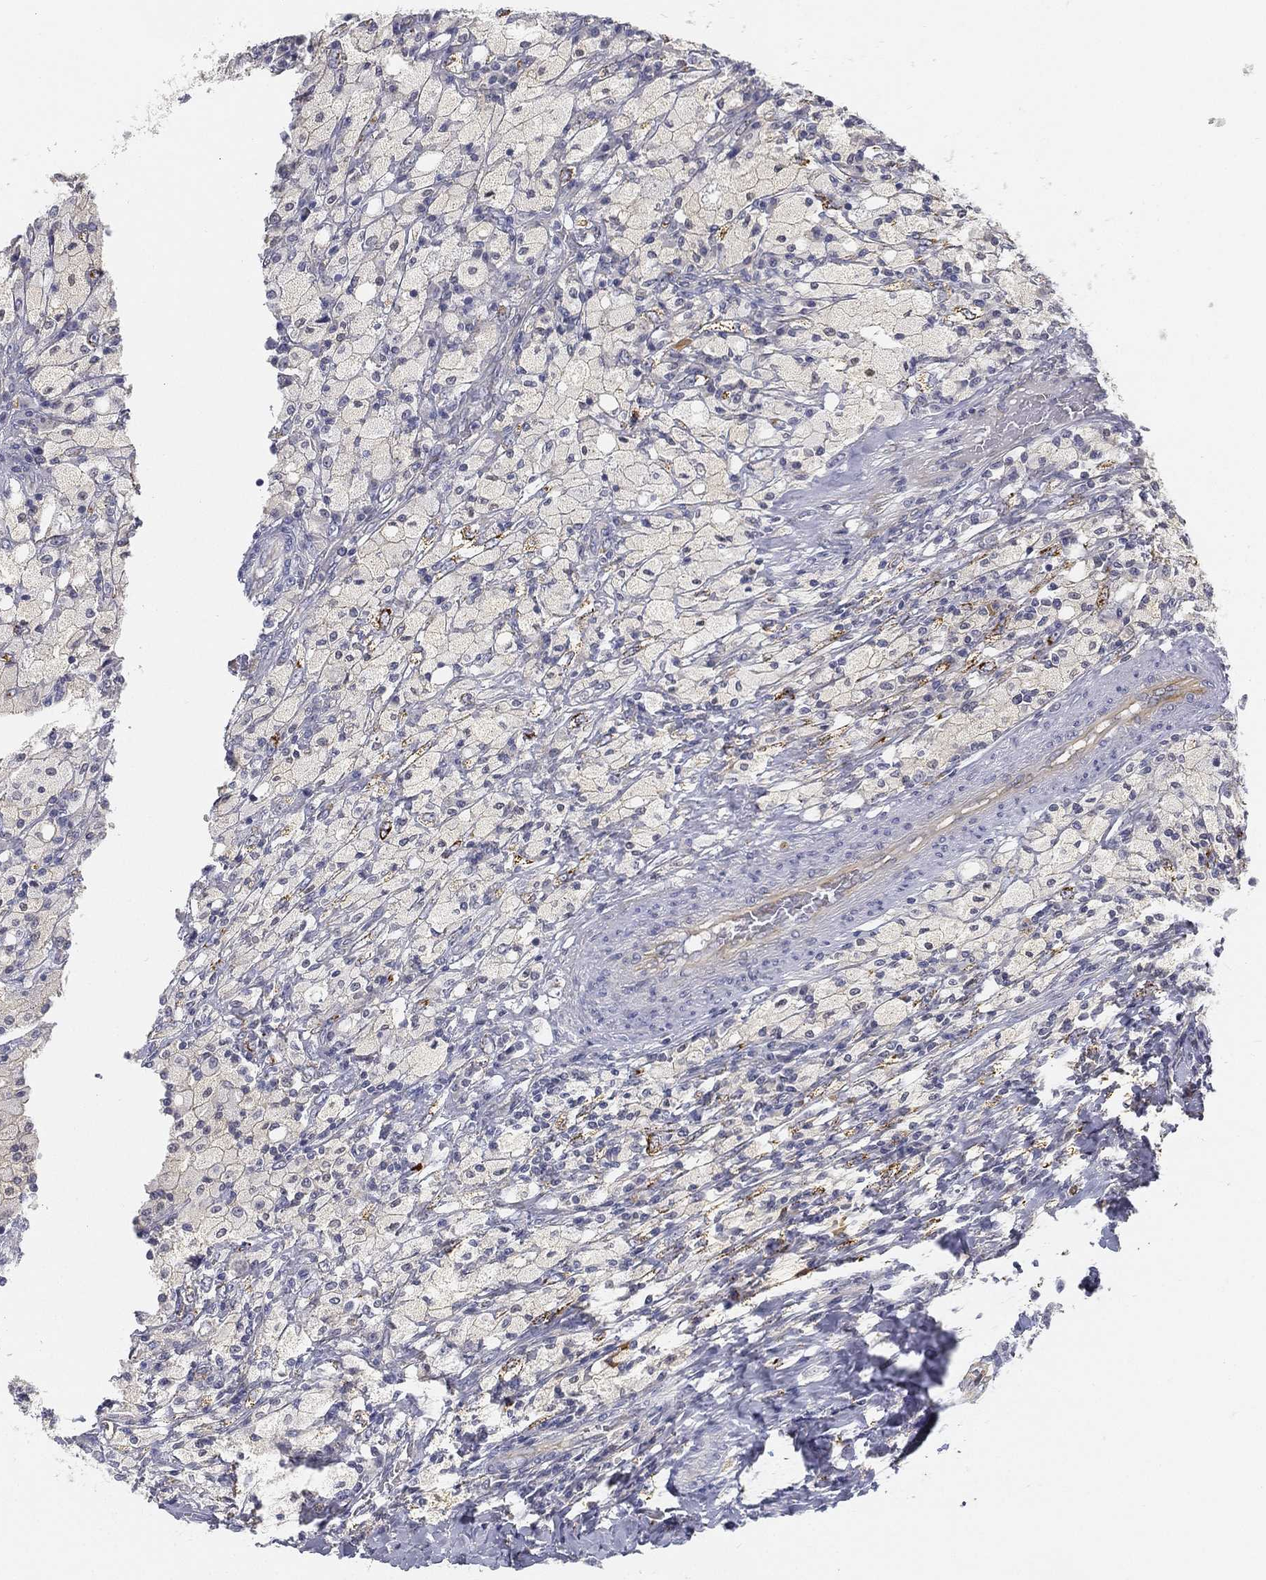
{"staining": {"intensity": "negative", "quantity": "none", "location": "none"}, "tissue": "testis cancer", "cell_type": "Tumor cells", "image_type": "cancer", "snomed": [{"axis": "morphology", "description": "Necrosis, NOS"}, {"axis": "morphology", "description": "Carcinoma, Embryonal, NOS"}, {"axis": "topography", "description": "Testis"}], "caption": "High power microscopy photomicrograph of an IHC micrograph of embryonal carcinoma (testis), revealing no significant expression in tumor cells.", "gene": "C5orf46", "patient": {"sex": "male", "age": 19}}